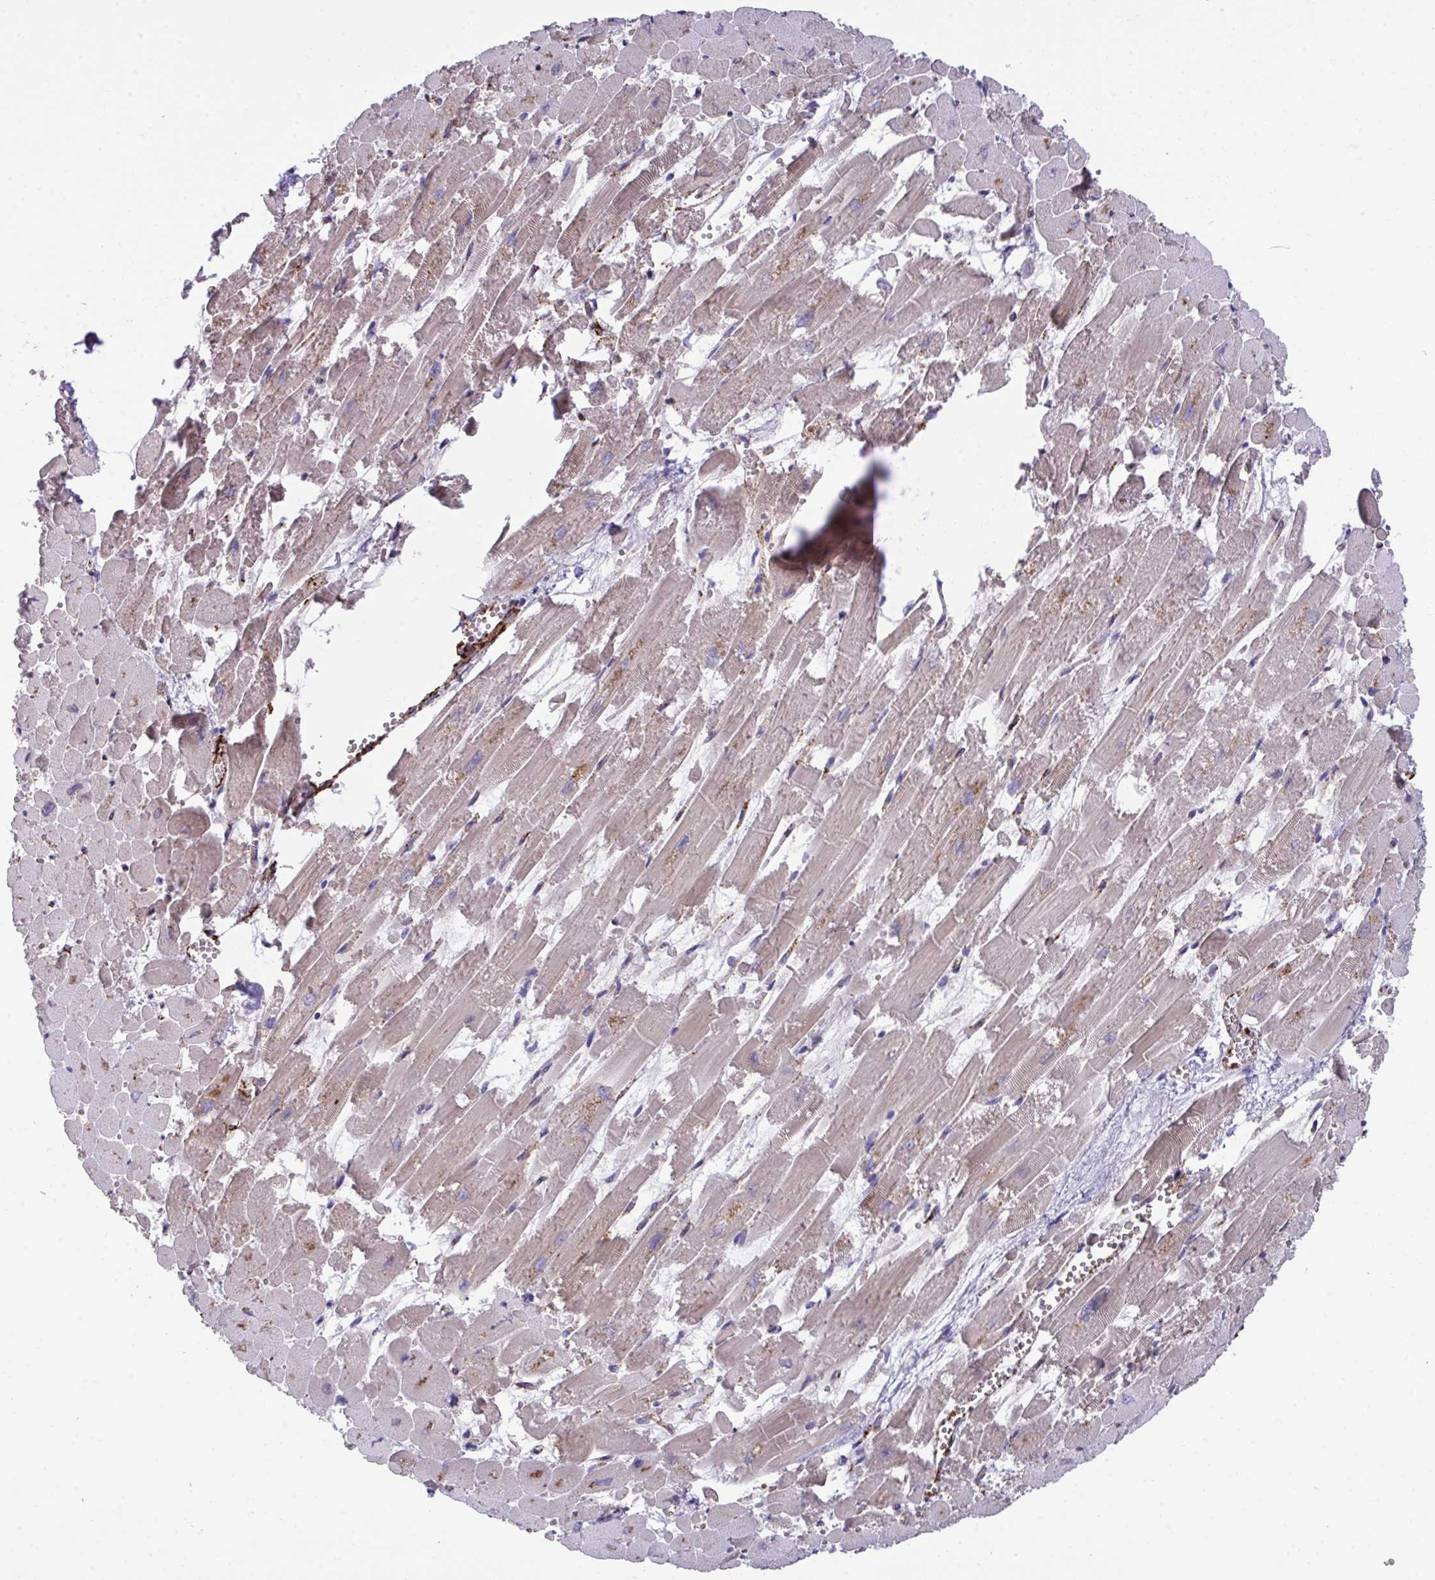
{"staining": {"intensity": "moderate", "quantity": "25%-75%", "location": "cytoplasmic/membranous"}, "tissue": "heart muscle", "cell_type": "Cardiomyocytes", "image_type": "normal", "snomed": [{"axis": "morphology", "description": "Normal tissue, NOS"}, {"axis": "topography", "description": "Heart"}], "caption": "Moderate cytoplasmic/membranous protein positivity is identified in about 25%-75% of cardiomyocytes in heart muscle. The protein of interest is shown in brown color, while the nuclei are stained blue.", "gene": "TOR1AIP2", "patient": {"sex": "female", "age": 52}}